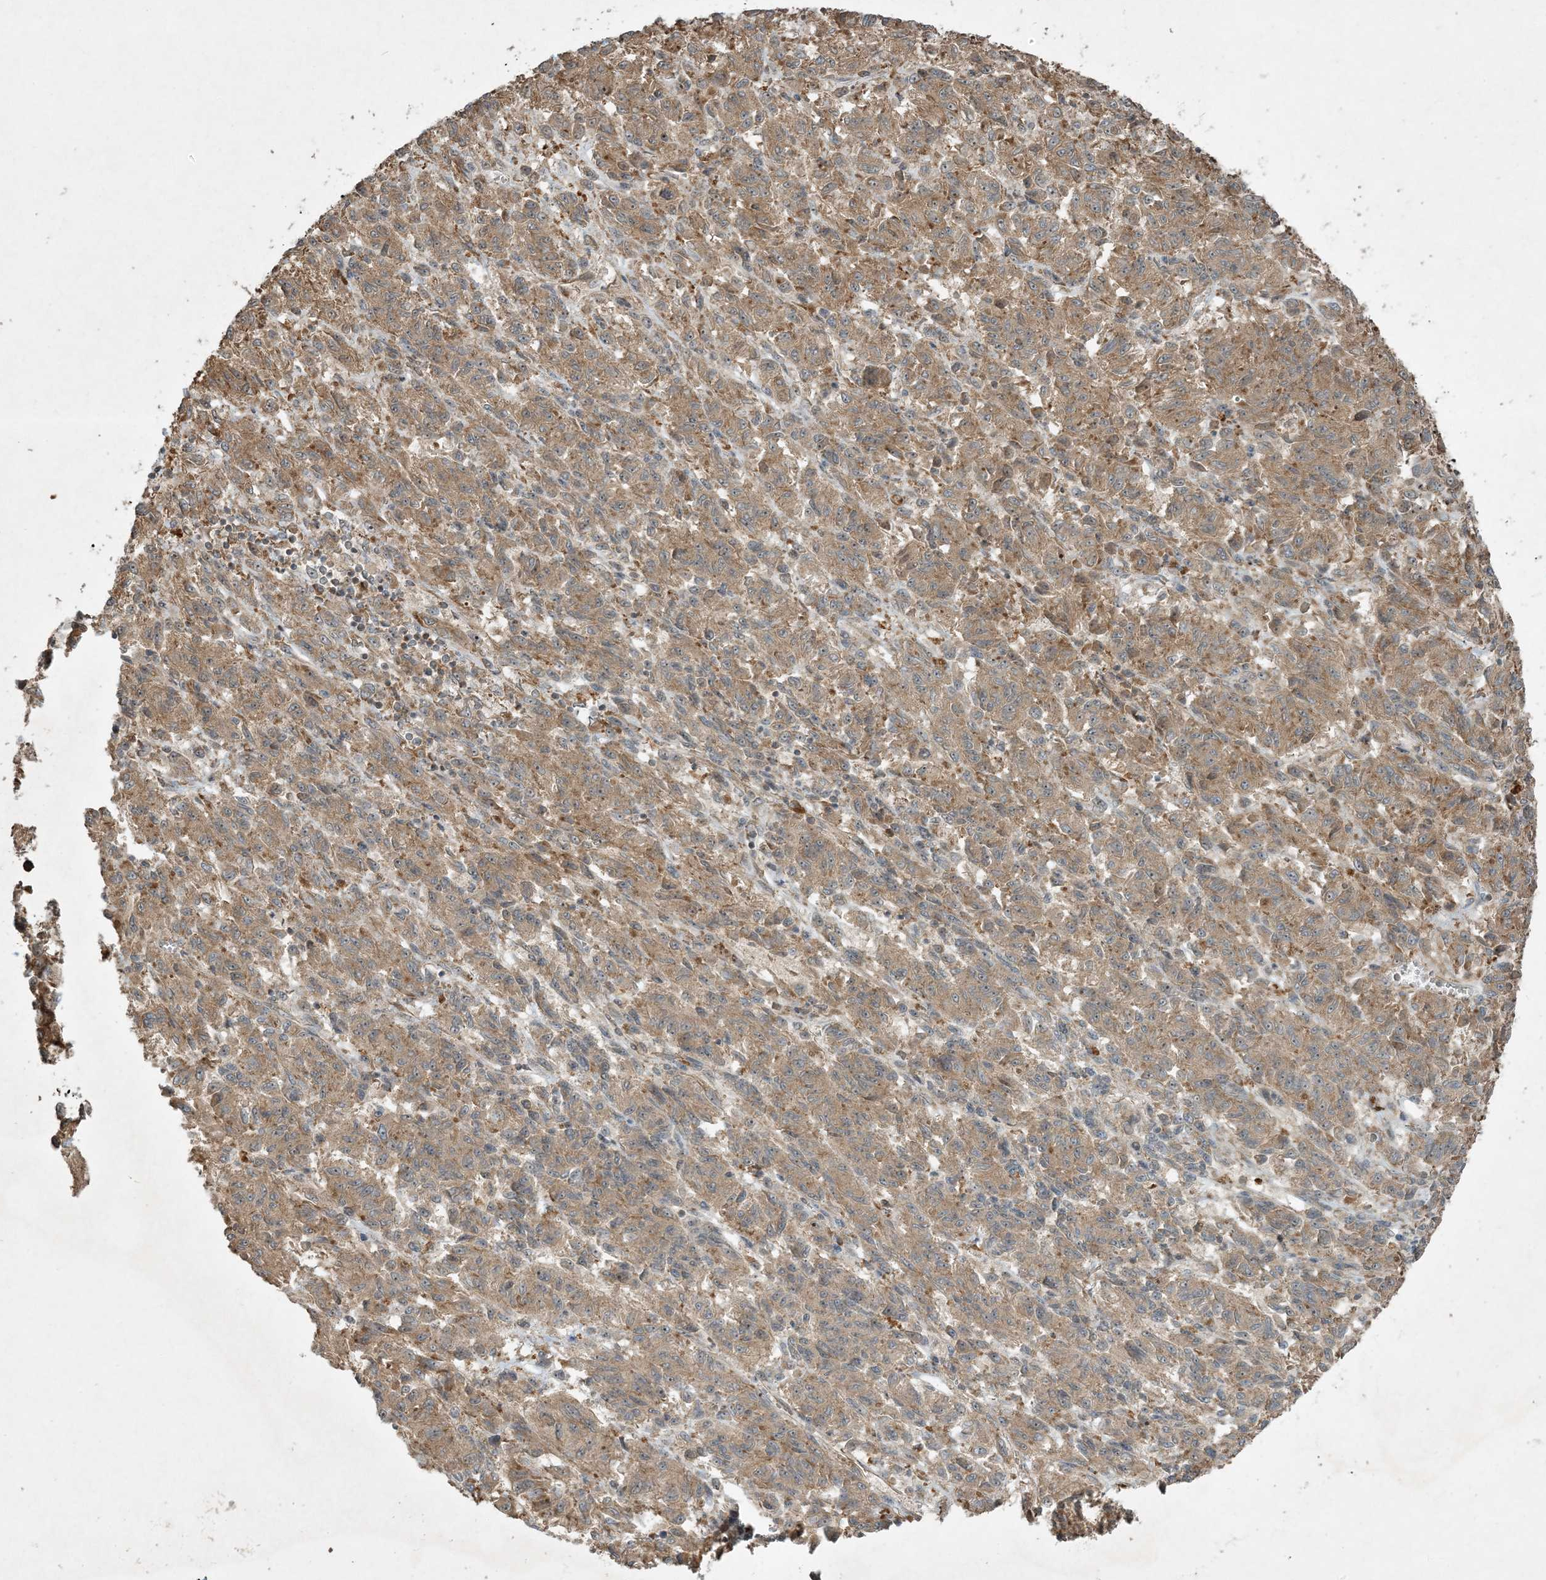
{"staining": {"intensity": "moderate", "quantity": ">75%", "location": "cytoplasmic/membranous"}, "tissue": "melanoma", "cell_type": "Tumor cells", "image_type": "cancer", "snomed": [{"axis": "morphology", "description": "Malignant melanoma, Metastatic site"}, {"axis": "topography", "description": "Lung"}], "caption": "This is a histology image of IHC staining of melanoma, which shows moderate positivity in the cytoplasmic/membranous of tumor cells.", "gene": "COMMD8", "patient": {"sex": "male", "age": 64}}